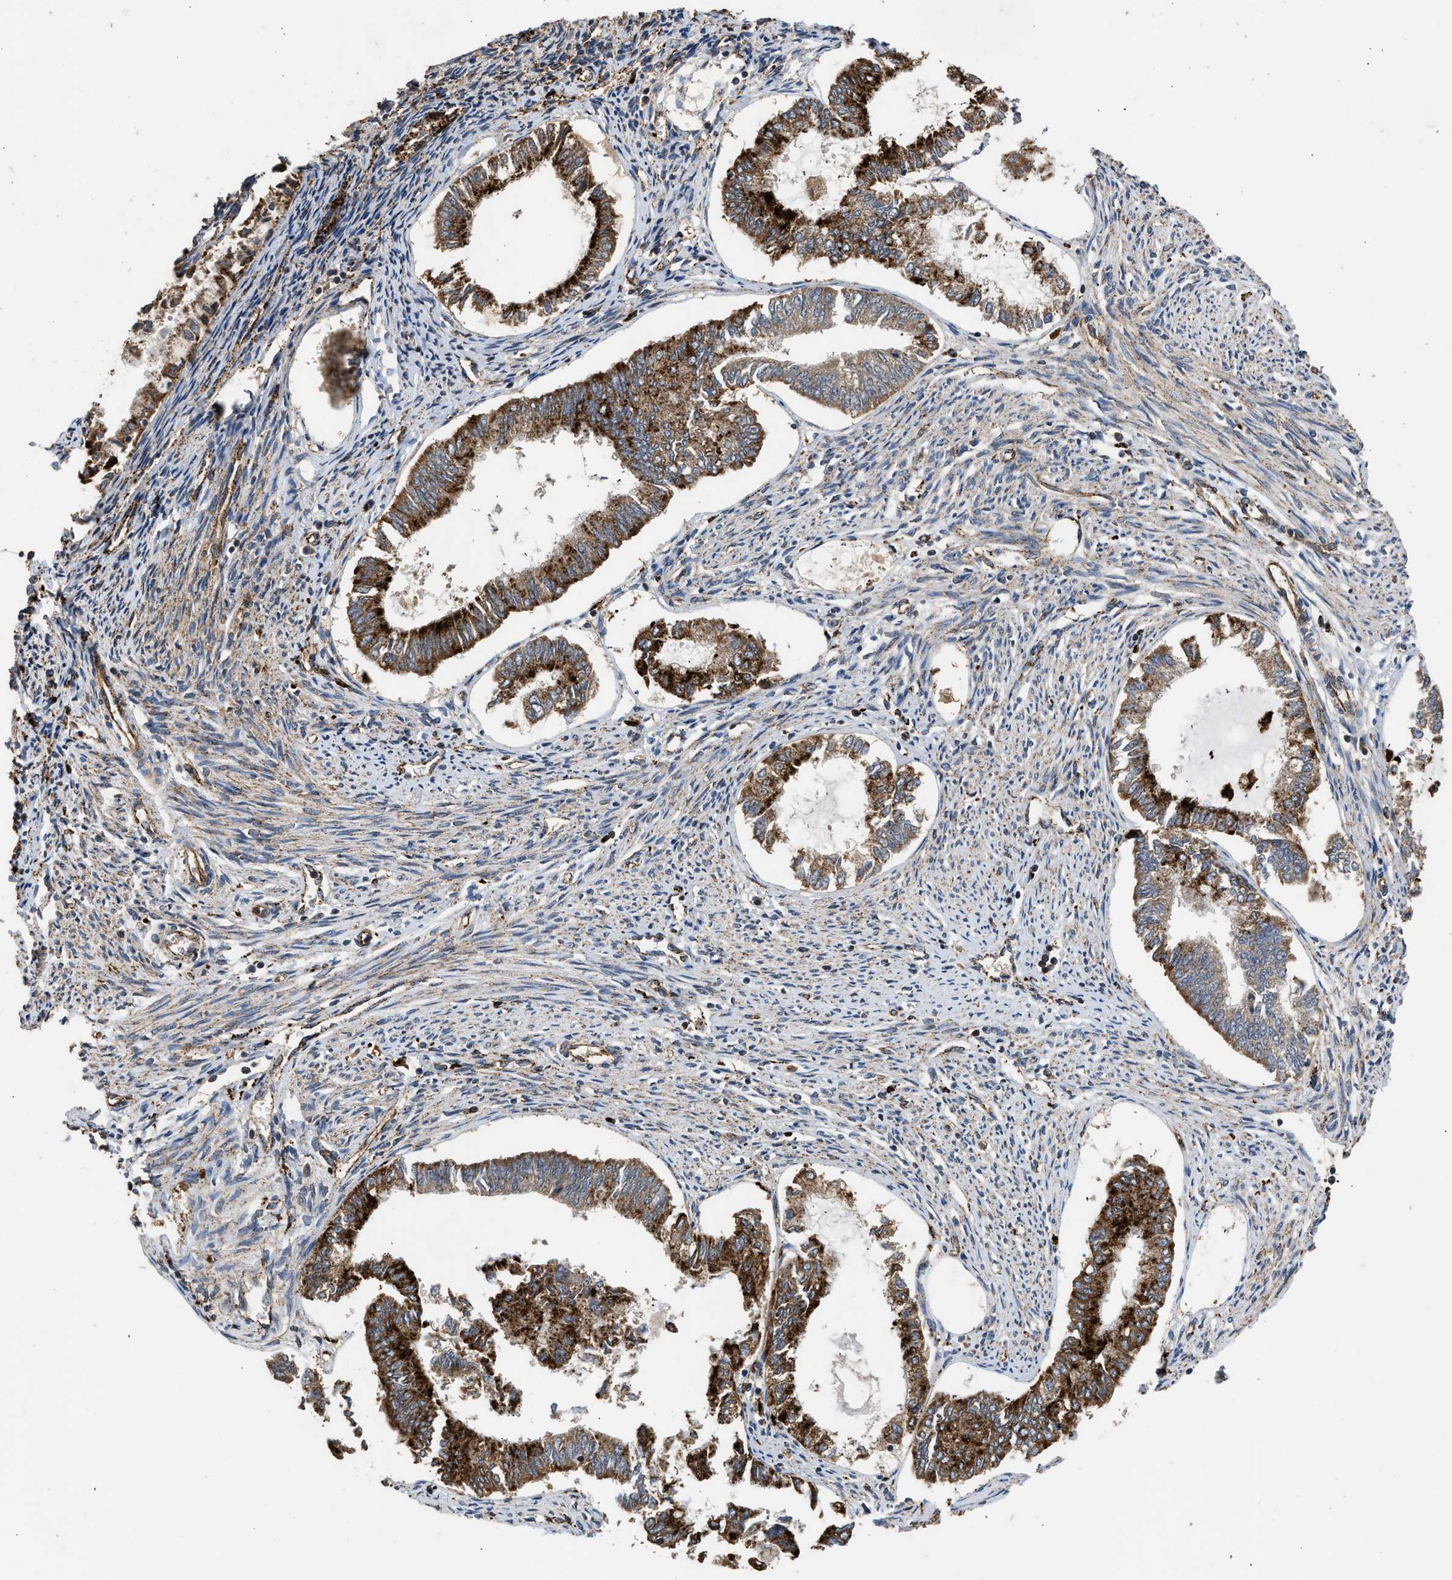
{"staining": {"intensity": "strong", "quantity": ">75%", "location": "cytoplasmic/membranous"}, "tissue": "endometrial cancer", "cell_type": "Tumor cells", "image_type": "cancer", "snomed": [{"axis": "morphology", "description": "Adenocarcinoma, NOS"}, {"axis": "topography", "description": "Endometrium"}], "caption": "Brown immunohistochemical staining in human endometrial cancer displays strong cytoplasmic/membranous expression in about >75% of tumor cells. The protein of interest is shown in brown color, while the nuclei are stained blue.", "gene": "CTSV", "patient": {"sex": "female", "age": 86}}